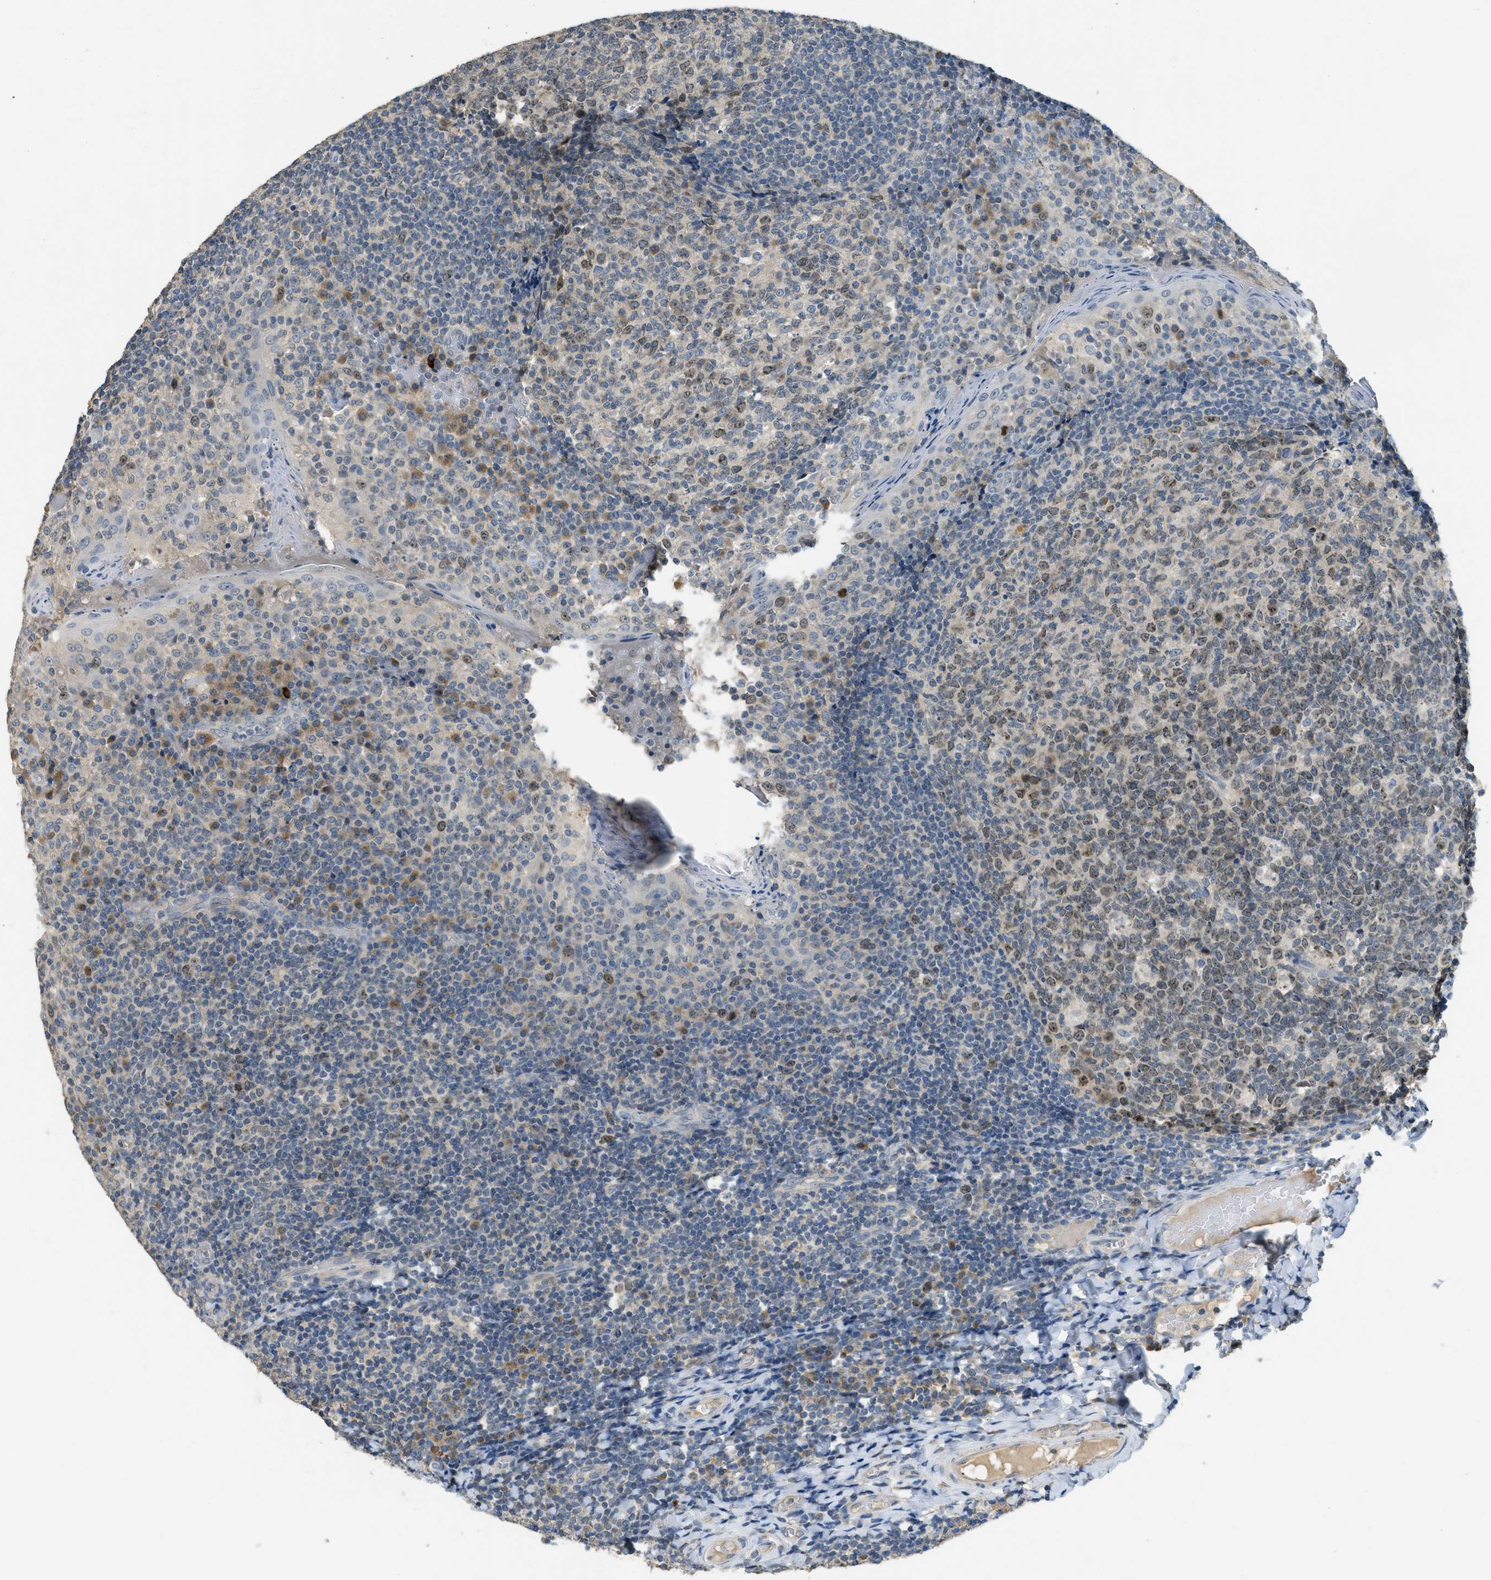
{"staining": {"intensity": "moderate", "quantity": "25%-75%", "location": "nuclear"}, "tissue": "tonsil", "cell_type": "Germinal center cells", "image_type": "normal", "snomed": [{"axis": "morphology", "description": "Normal tissue, NOS"}, {"axis": "topography", "description": "Tonsil"}], "caption": "Immunohistochemical staining of normal human tonsil shows moderate nuclear protein positivity in about 25%-75% of germinal center cells.", "gene": "MIS18A", "patient": {"sex": "female", "age": 19}}